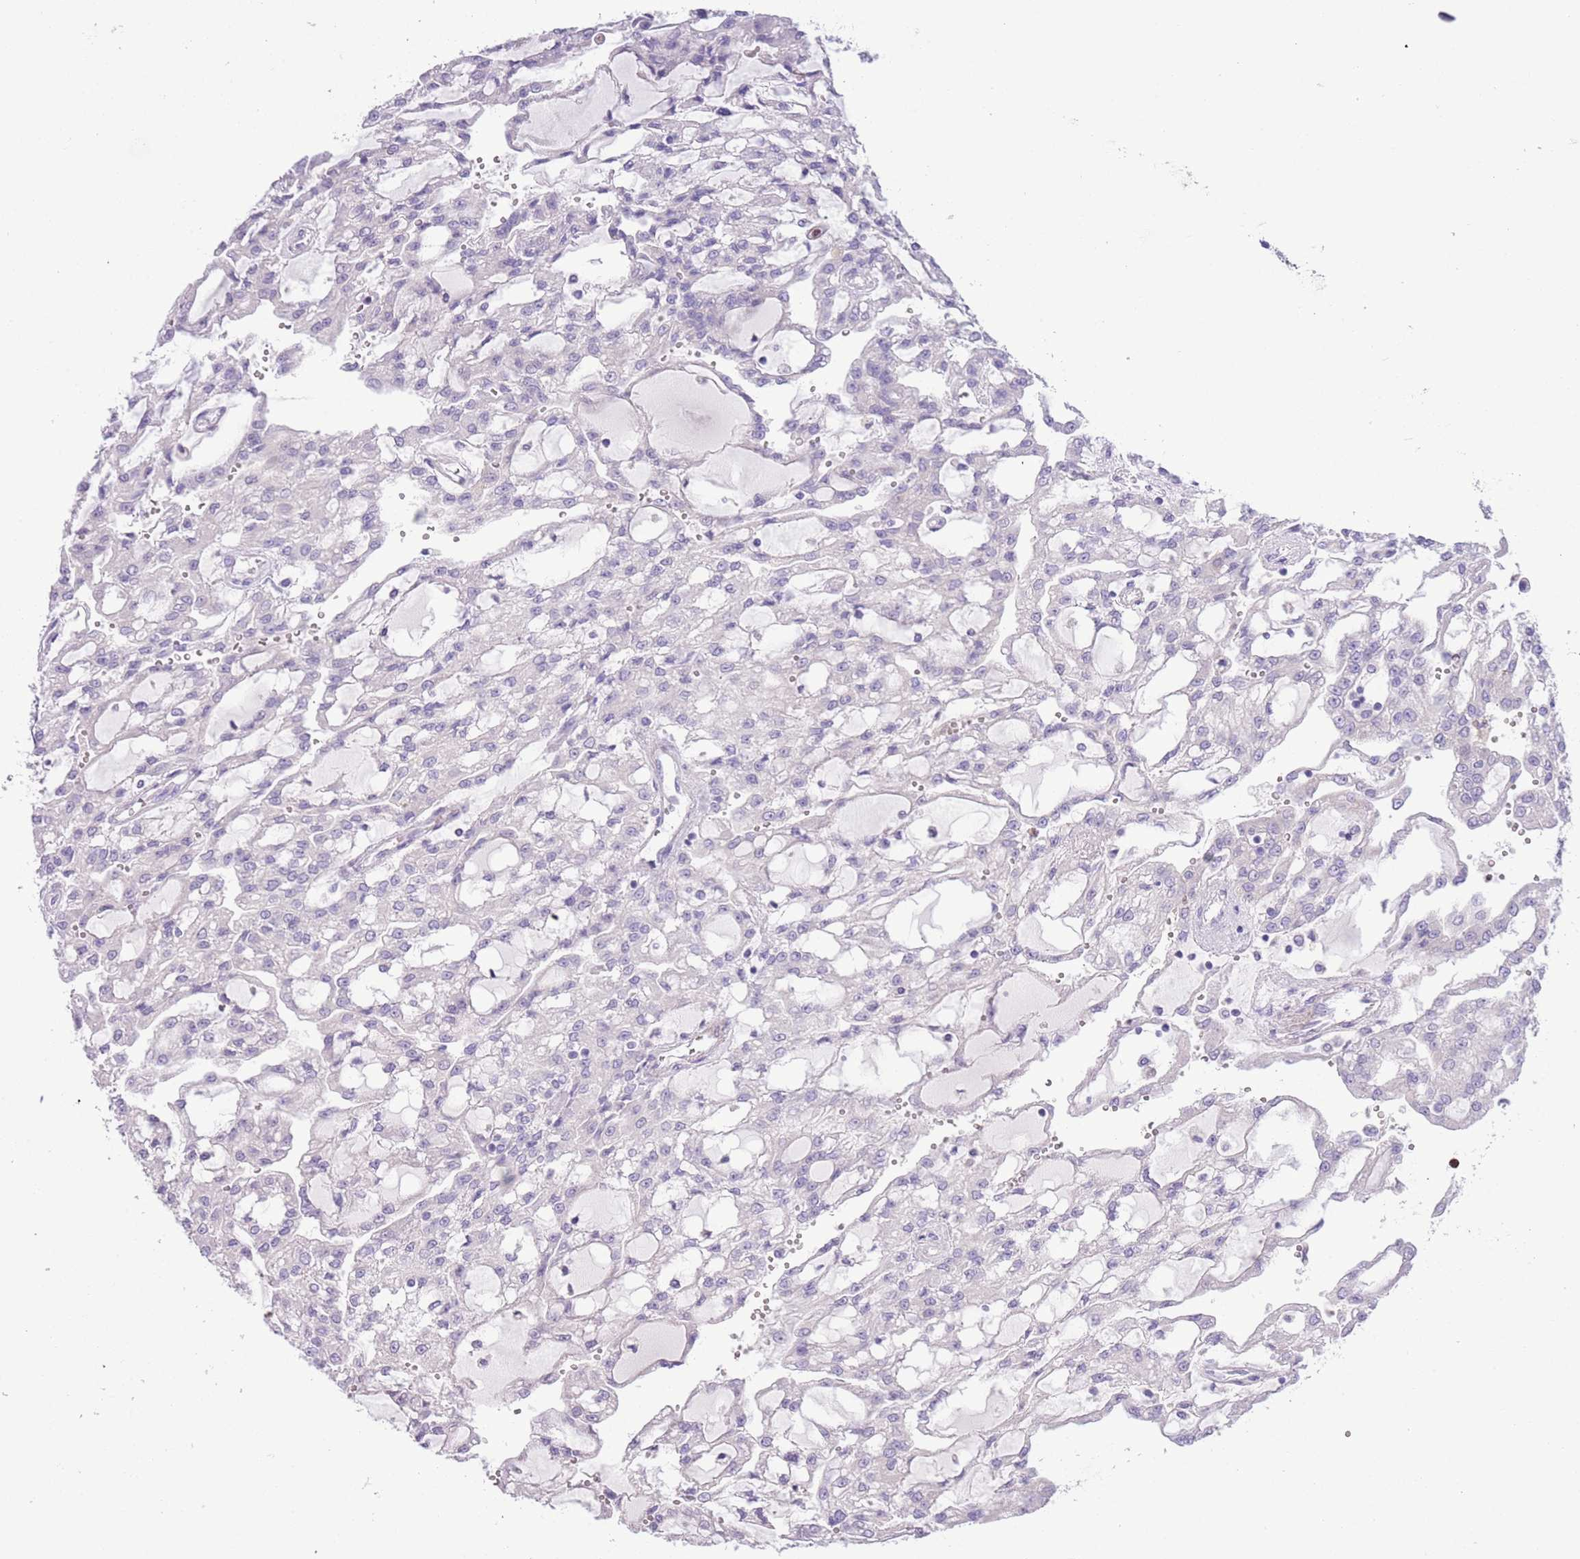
{"staining": {"intensity": "negative", "quantity": "none", "location": "none"}, "tissue": "renal cancer", "cell_type": "Tumor cells", "image_type": "cancer", "snomed": [{"axis": "morphology", "description": "Adenocarcinoma, NOS"}, {"axis": "topography", "description": "Kidney"}], "caption": "A histopathology image of adenocarcinoma (renal) stained for a protein displays no brown staining in tumor cells. (Brightfield microscopy of DAB IHC at high magnification).", "gene": "OR6M1", "patient": {"sex": "male", "age": 63}}